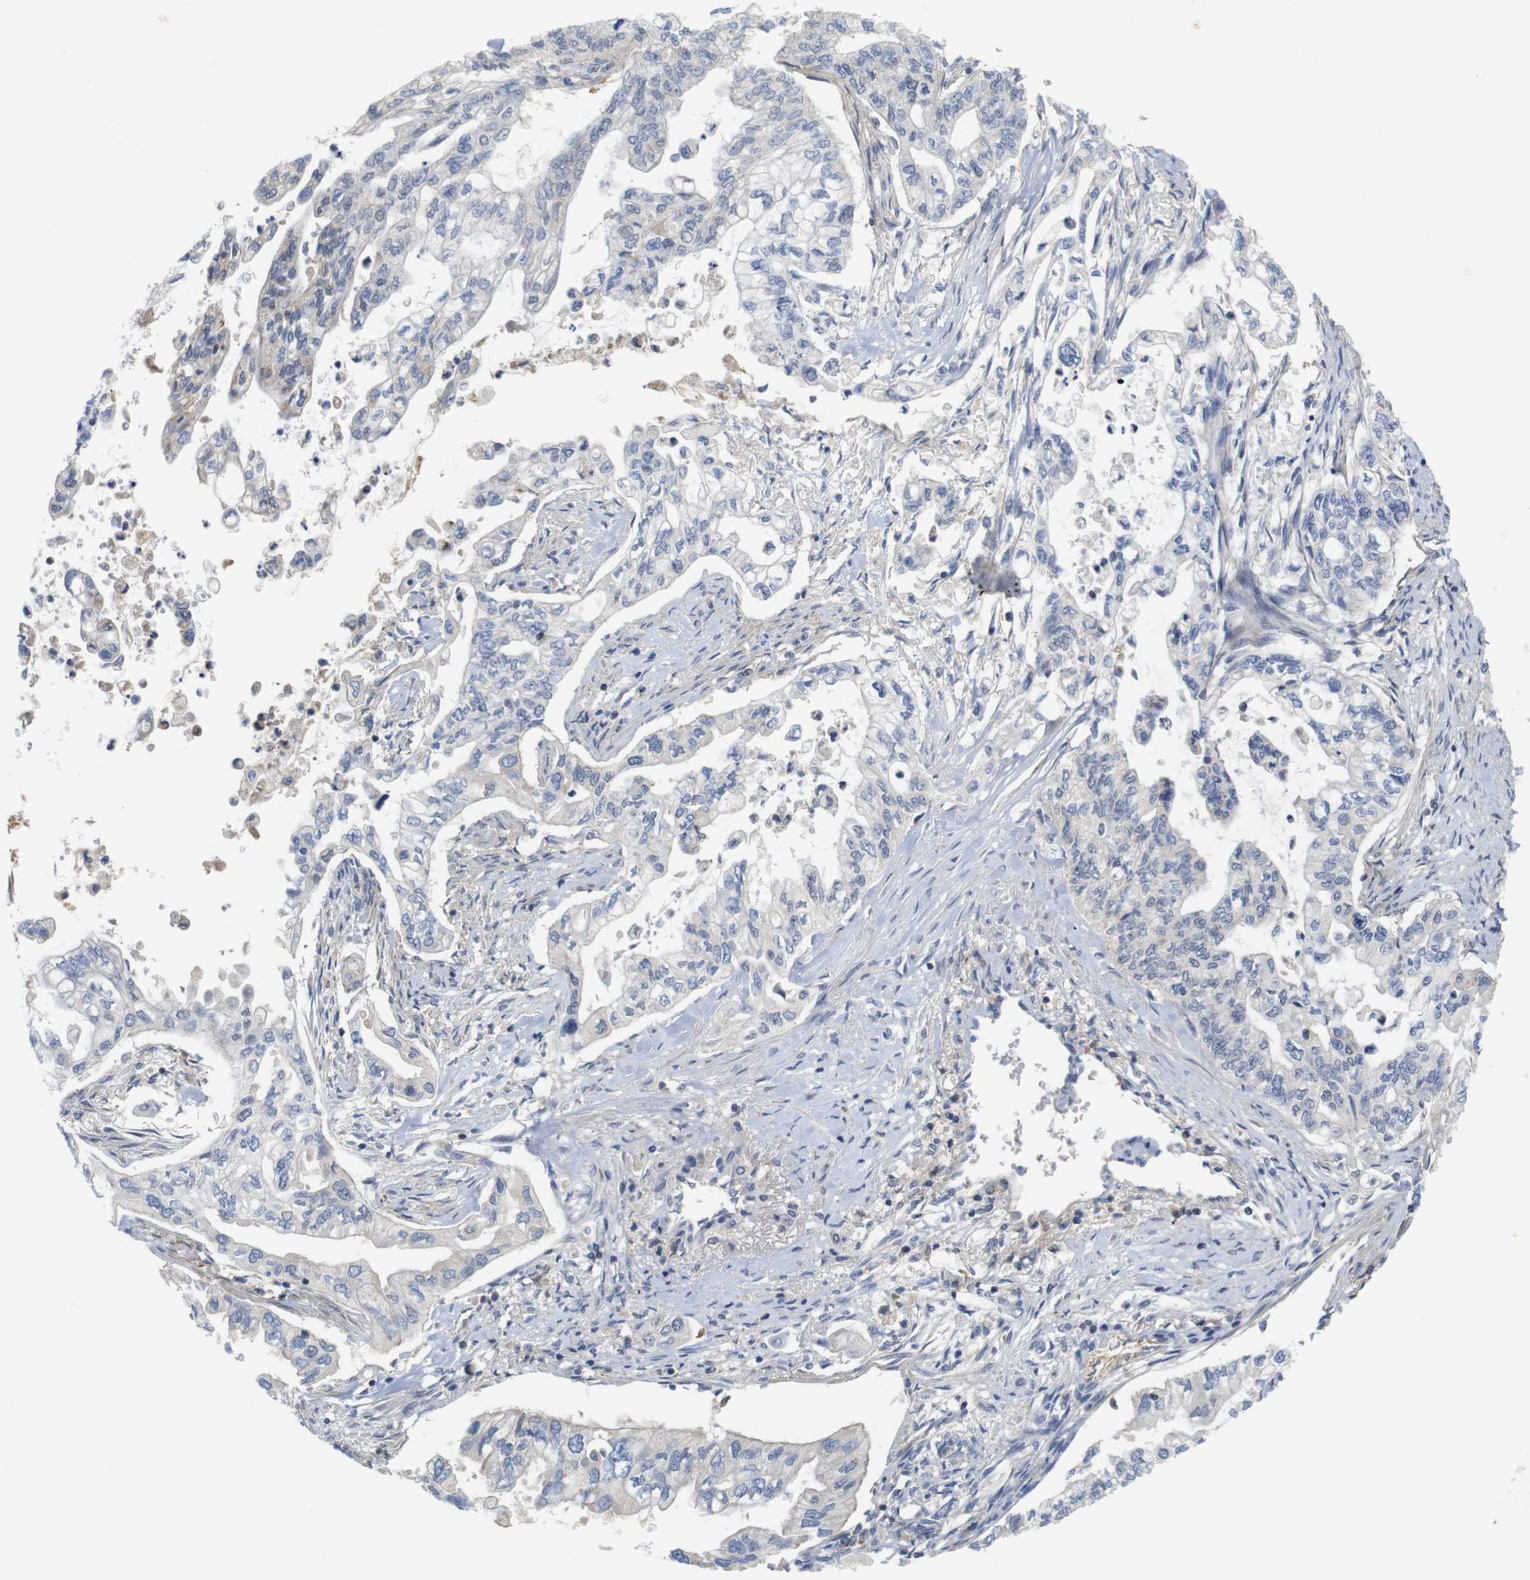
{"staining": {"intensity": "negative", "quantity": "none", "location": "none"}, "tissue": "pancreatic cancer", "cell_type": "Tumor cells", "image_type": "cancer", "snomed": [{"axis": "morphology", "description": "Normal tissue, NOS"}, {"axis": "topography", "description": "Pancreas"}], "caption": "Tumor cells are negative for brown protein staining in pancreatic cancer.", "gene": "OTOF", "patient": {"sex": "male", "age": 42}}